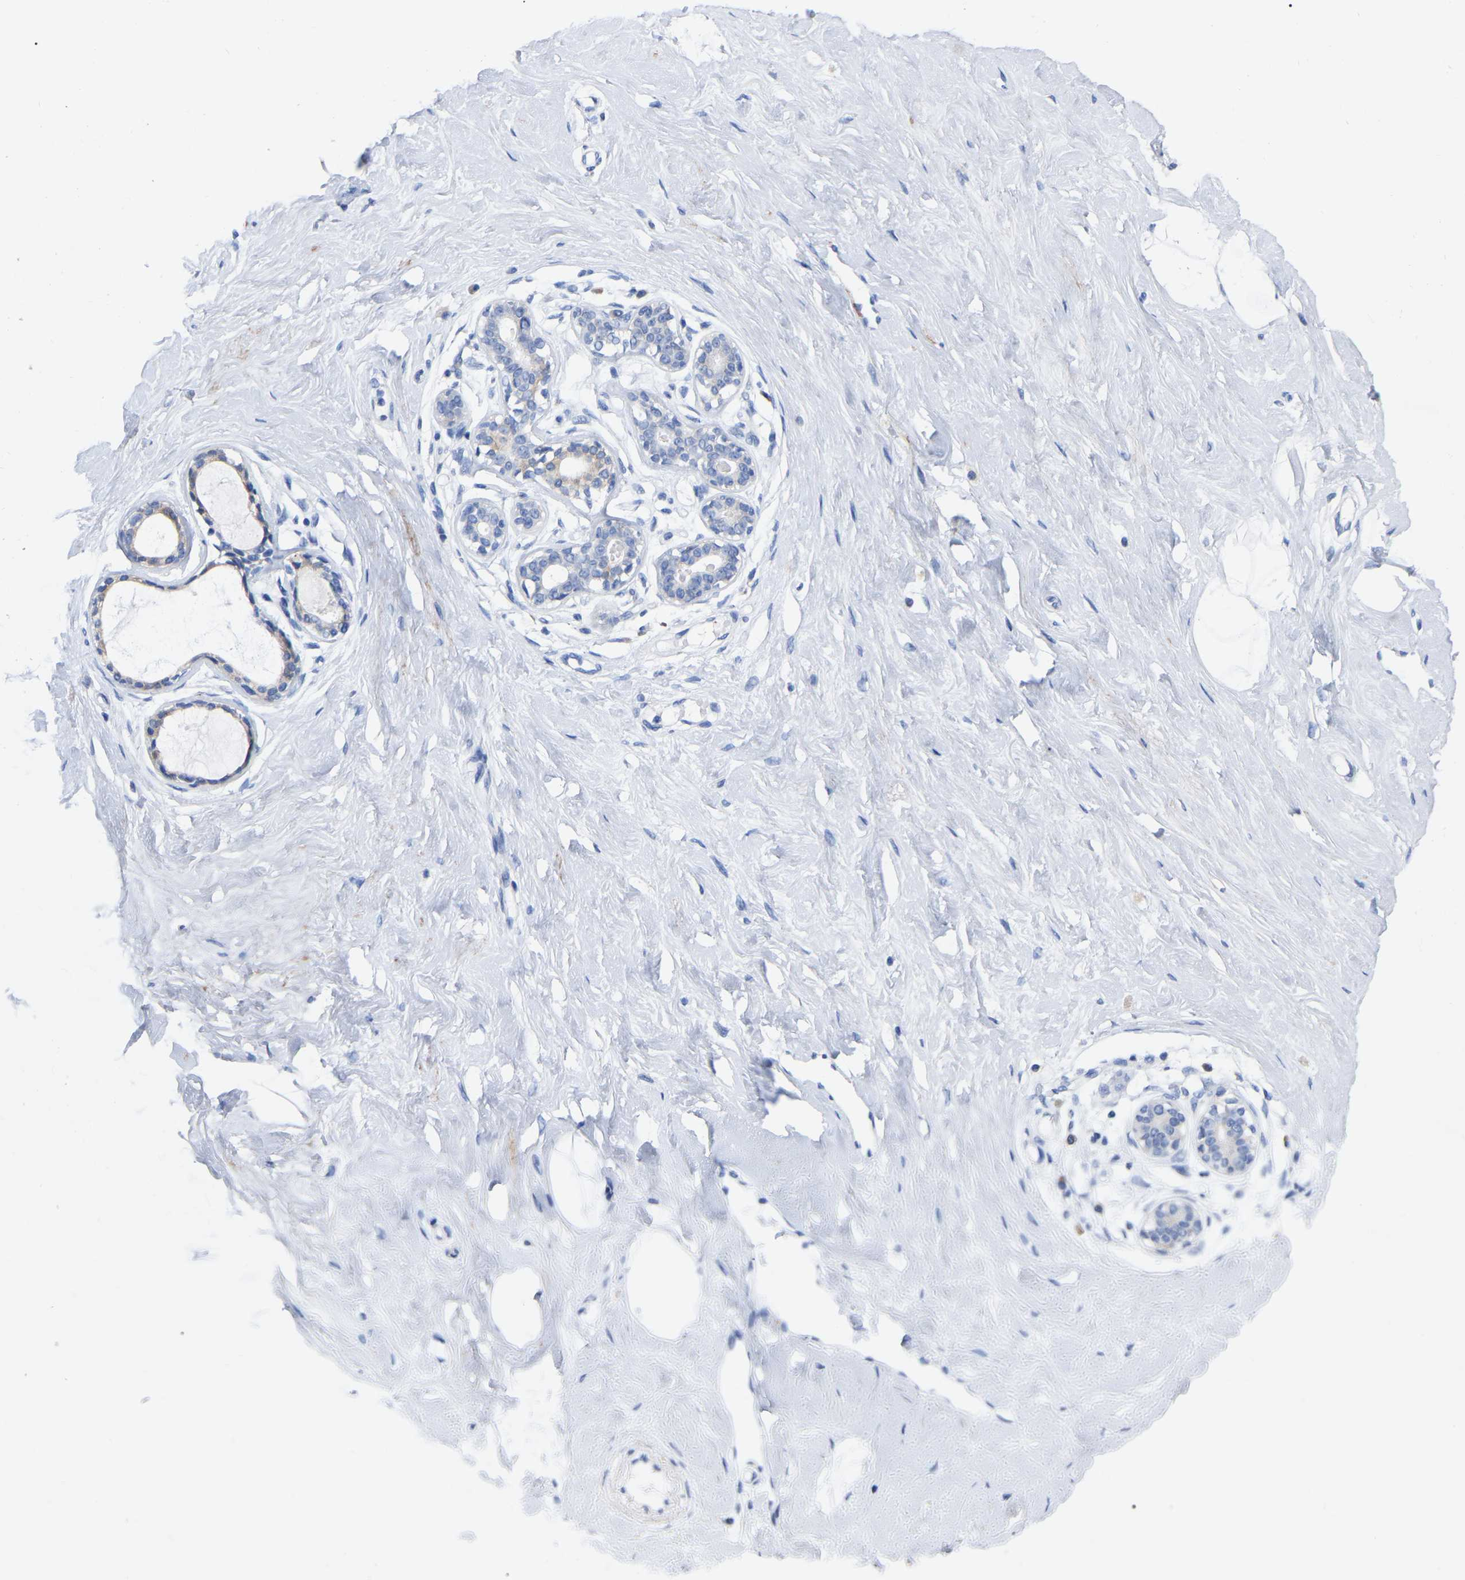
{"staining": {"intensity": "negative", "quantity": "none", "location": "none"}, "tissue": "breast", "cell_type": "Adipocytes", "image_type": "normal", "snomed": [{"axis": "morphology", "description": "Normal tissue, NOS"}, {"axis": "topography", "description": "Breast"}], "caption": "Immunohistochemistry image of benign breast: human breast stained with DAB (3,3'-diaminobenzidine) shows no significant protein expression in adipocytes.", "gene": "STRIP2", "patient": {"sex": "female", "age": 23}}